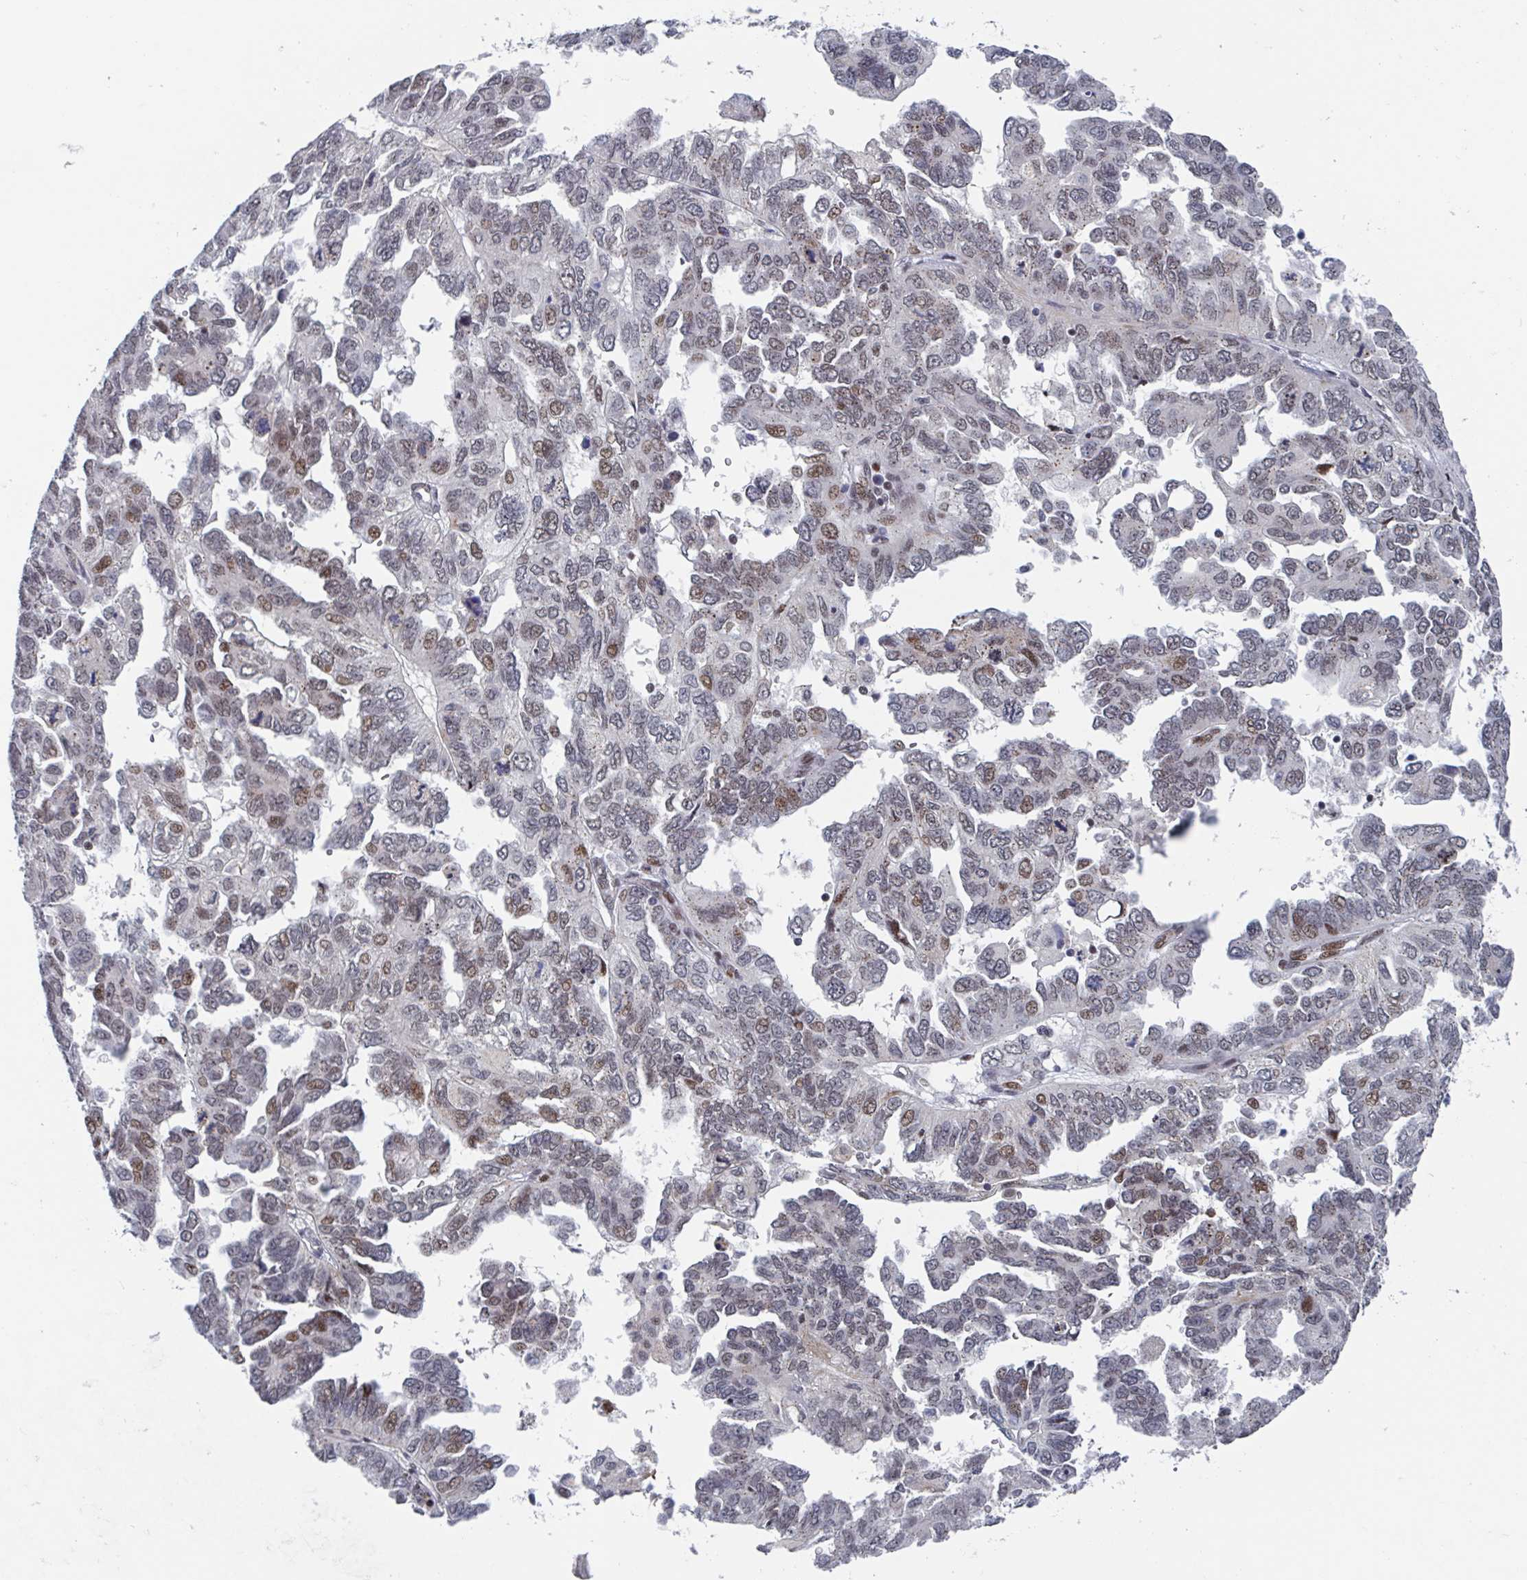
{"staining": {"intensity": "moderate", "quantity": "25%-75%", "location": "nuclear"}, "tissue": "ovarian cancer", "cell_type": "Tumor cells", "image_type": "cancer", "snomed": [{"axis": "morphology", "description": "Cystadenocarcinoma, serous, NOS"}, {"axis": "topography", "description": "Ovary"}], "caption": "Ovarian cancer stained with a protein marker demonstrates moderate staining in tumor cells.", "gene": "RNF212", "patient": {"sex": "female", "age": 53}}